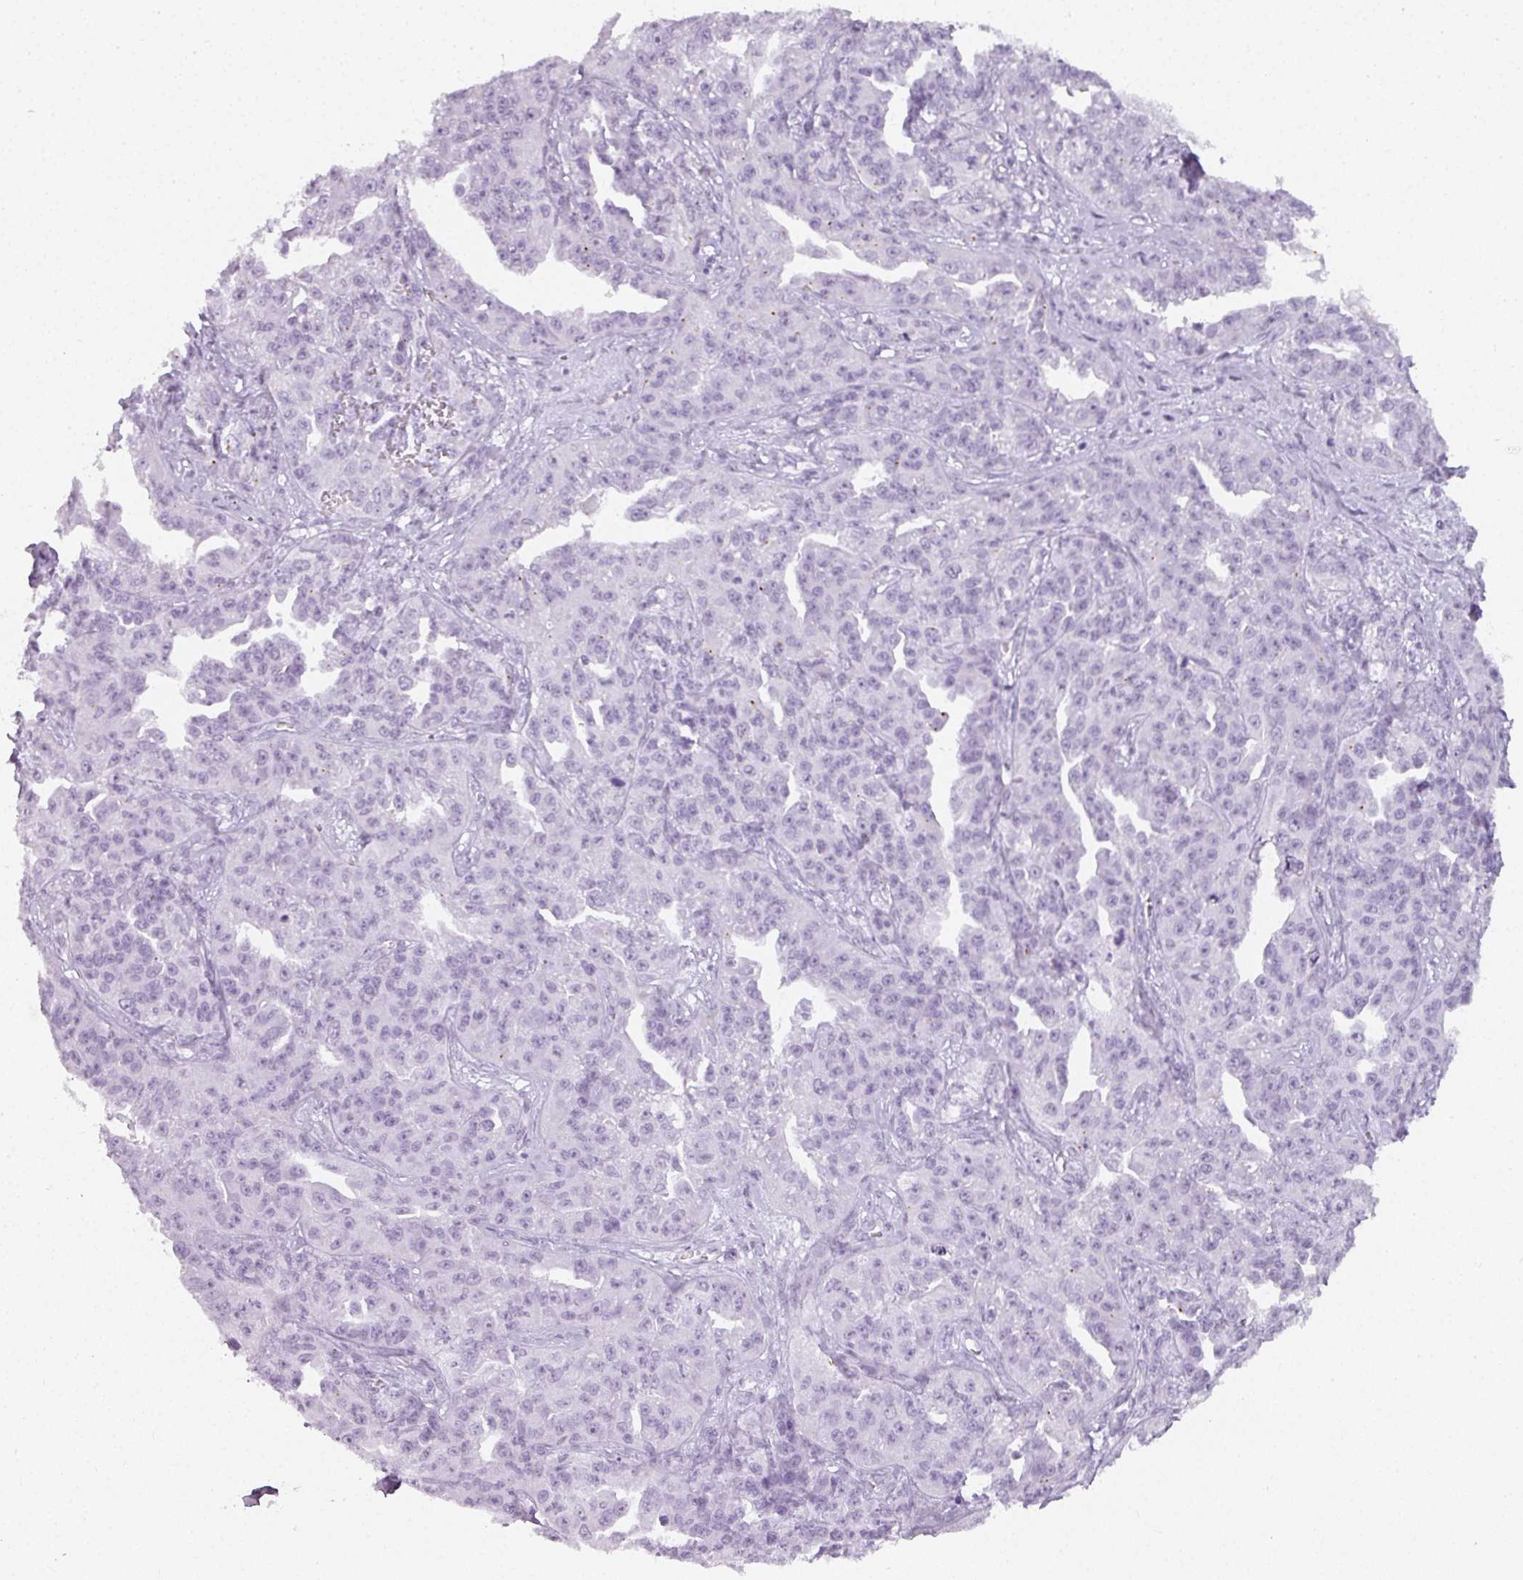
{"staining": {"intensity": "negative", "quantity": "none", "location": "none"}, "tissue": "ovarian cancer", "cell_type": "Tumor cells", "image_type": "cancer", "snomed": [{"axis": "morphology", "description": "Cystadenocarcinoma, serous, NOS"}, {"axis": "topography", "description": "Ovary"}], "caption": "Protein analysis of ovarian cancer demonstrates no significant staining in tumor cells. Nuclei are stained in blue.", "gene": "TMEM42", "patient": {"sex": "female", "age": 75}}